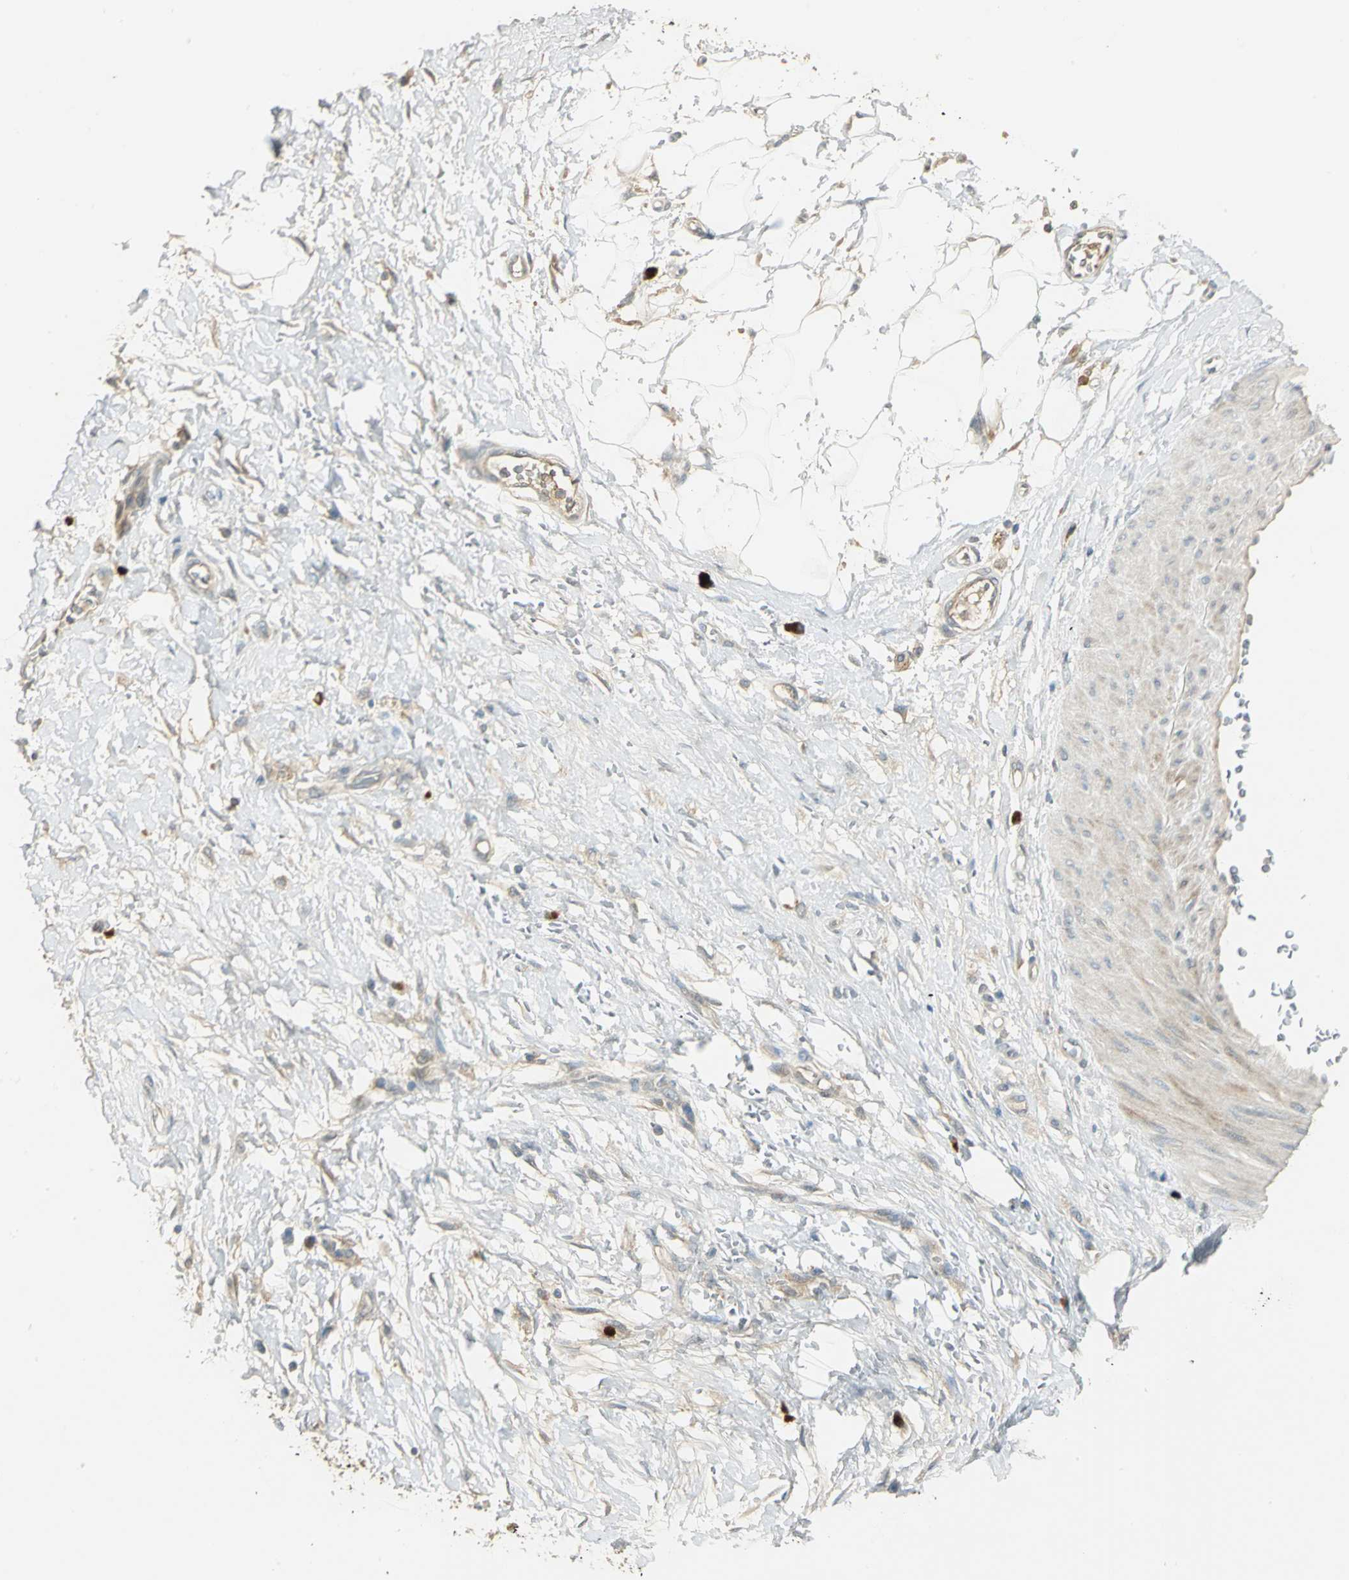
{"staining": {"intensity": "weak", "quantity": "<25%", "location": "cytoplasmic/membranous"}, "tissue": "adipose tissue", "cell_type": "Adipocytes", "image_type": "normal", "snomed": [{"axis": "morphology", "description": "Normal tissue, NOS"}, {"axis": "morphology", "description": "Urothelial carcinoma, High grade"}, {"axis": "topography", "description": "Vascular tissue"}, {"axis": "topography", "description": "Urinary bladder"}], "caption": "Immunohistochemistry (IHC) photomicrograph of benign human adipose tissue stained for a protein (brown), which exhibits no expression in adipocytes.", "gene": "PROC", "patient": {"sex": "female", "age": 56}}